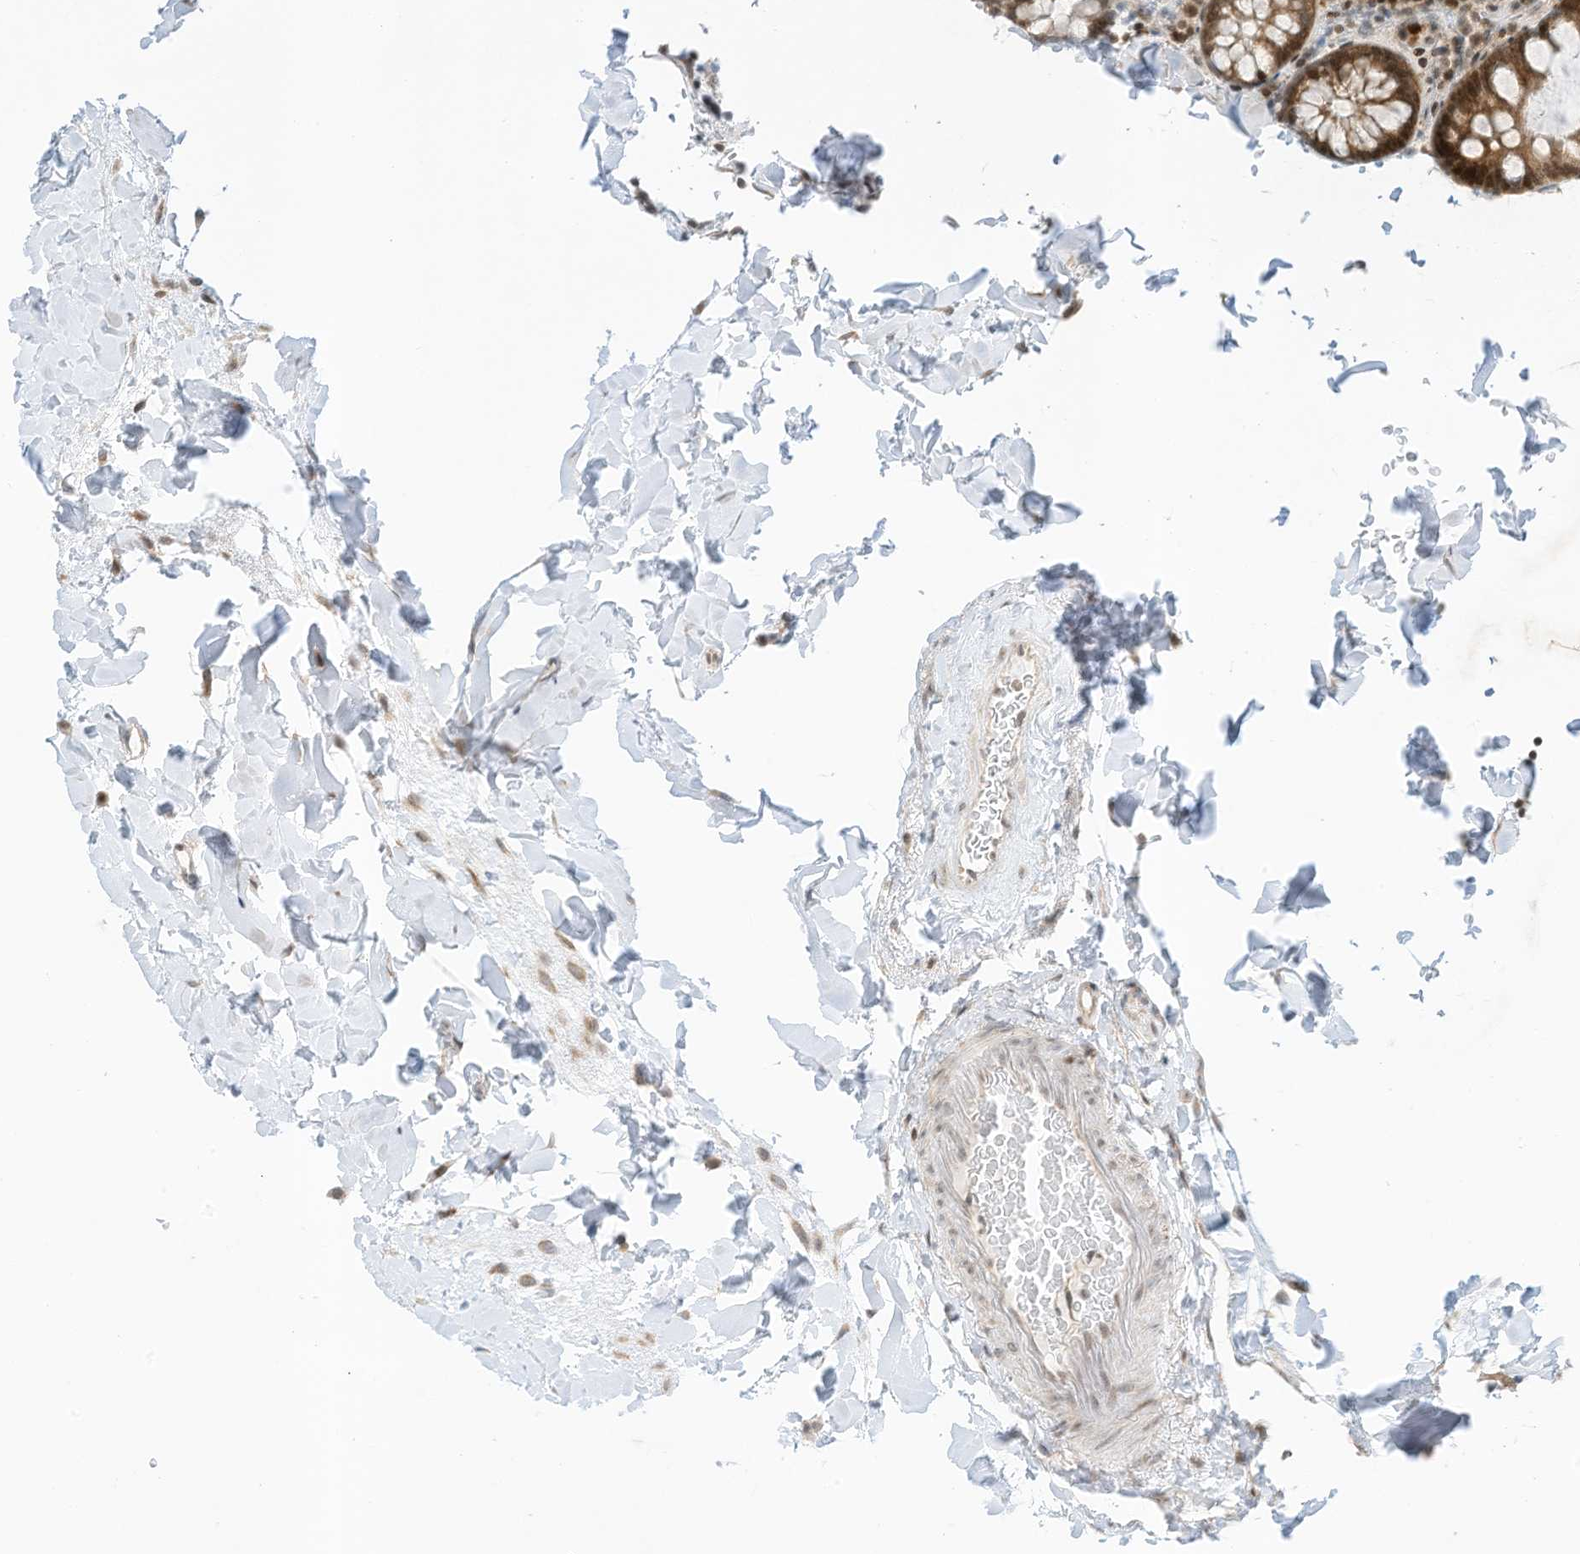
{"staining": {"intensity": "weak", "quantity": "25%-75%", "location": "cytoplasmic/membranous"}, "tissue": "colon", "cell_type": "Endothelial cells", "image_type": "normal", "snomed": [{"axis": "morphology", "description": "Normal tissue, NOS"}, {"axis": "topography", "description": "Colon"}], "caption": "IHC histopathology image of benign human colon stained for a protein (brown), which reveals low levels of weak cytoplasmic/membranous positivity in about 25%-75% of endothelial cells.", "gene": "EDF1", "patient": {"sex": "female", "age": 79}}